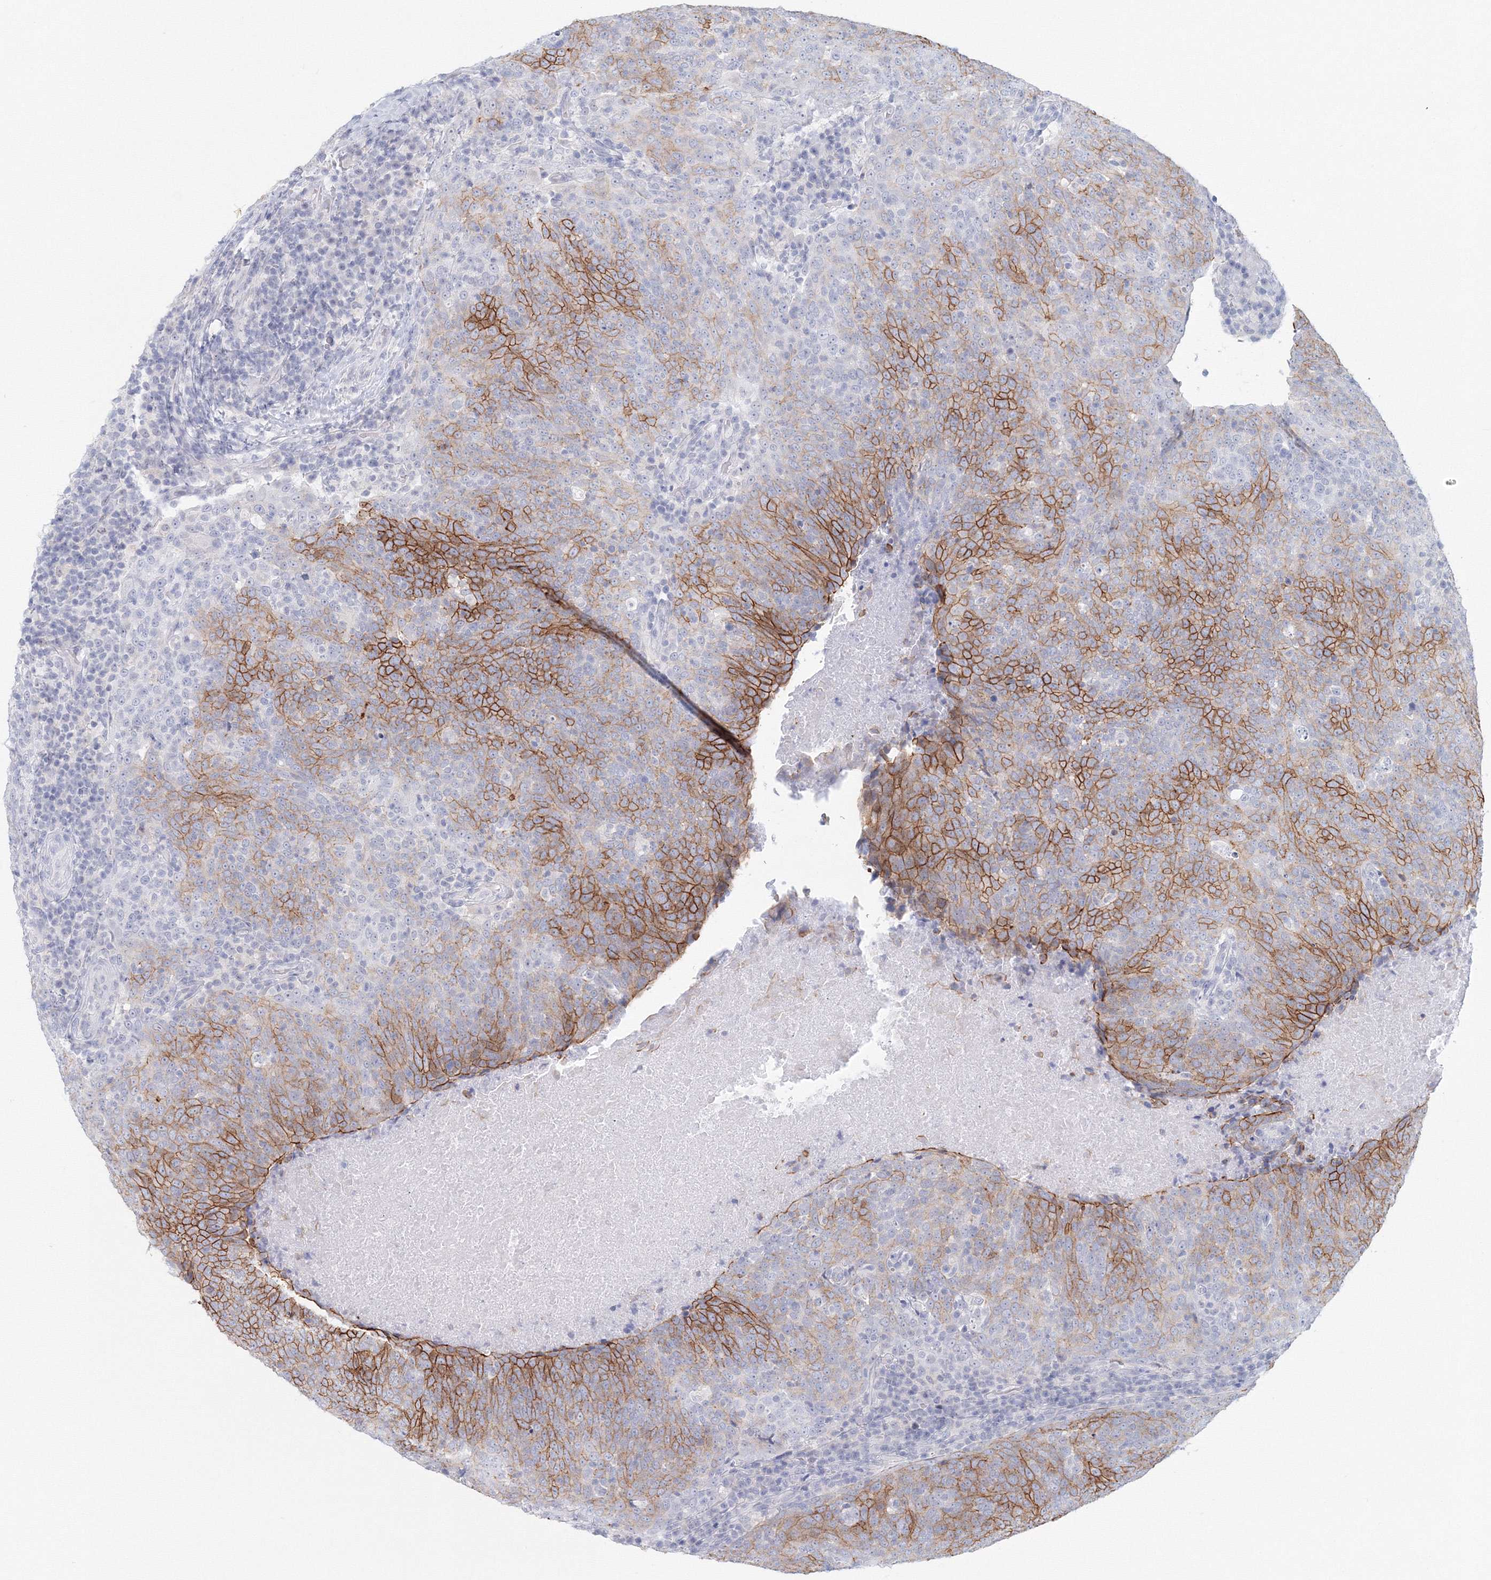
{"staining": {"intensity": "moderate", "quantity": "25%-75%", "location": "cytoplasmic/membranous"}, "tissue": "head and neck cancer", "cell_type": "Tumor cells", "image_type": "cancer", "snomed": [{"axis": "morphology", "description": "Squamous cell carcinoma, NOS"}, {"axis": "morphology", "description": "Squamous cell carcinoma, metastatic, NOS"}, {"axis": "topography", "description": "Lymph node"}, {"axis": "topography", "description": "Head-Neck"}], "caption": "IHC (DAB) staining of human metastatic squamous cell carcinoma (head and neck) displays moderate cytoplasmic/membranous protein staining in approximately 25%-75% of tumor cells.", "gene": "VSIG1", "patient": {"sex": "male", "age": 62}}